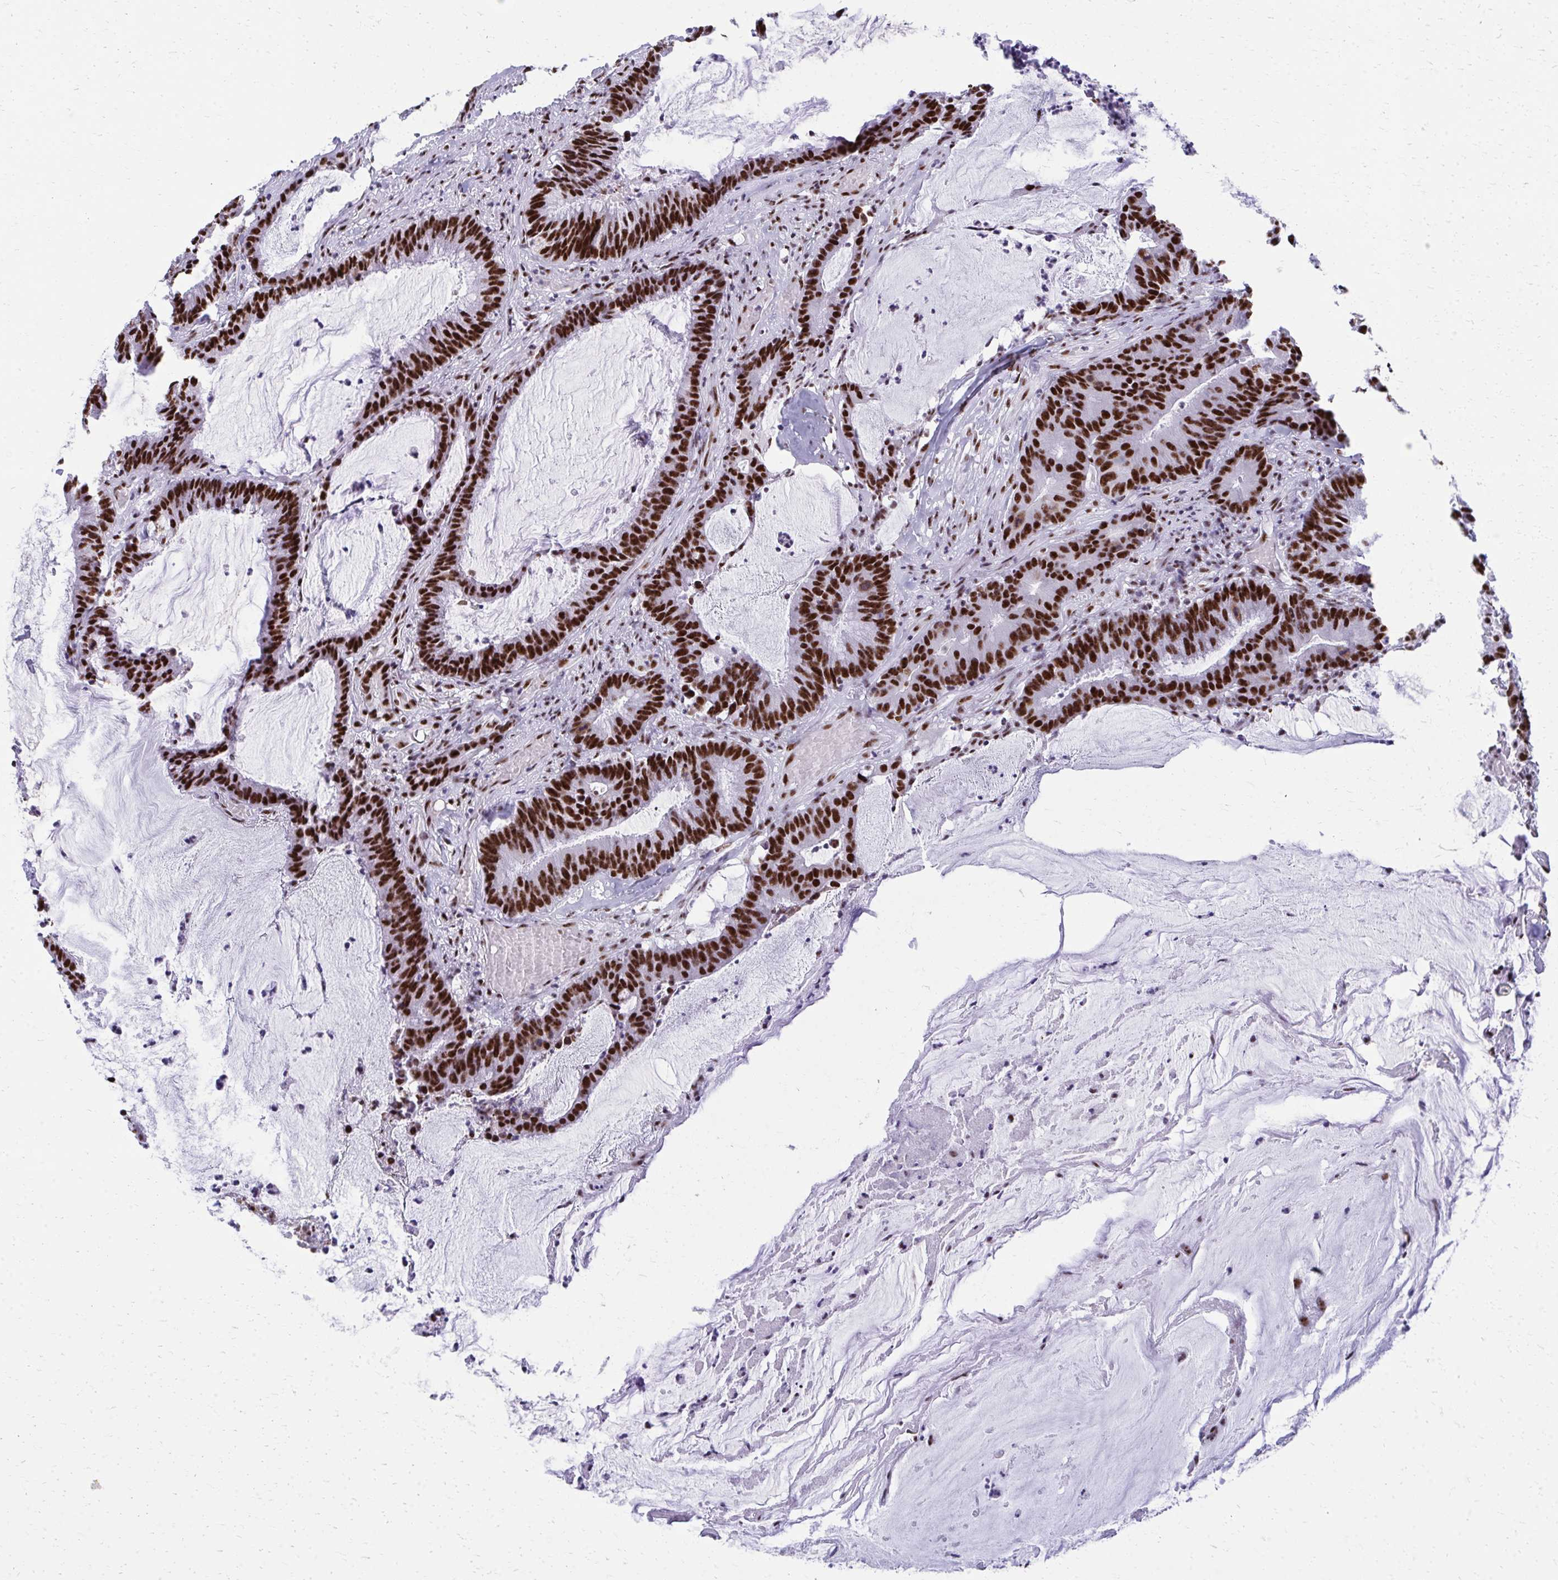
{"staining": {"intensity": "strong", "quantity": ">75%", "location": "nuclear"}, "tissue": "colorectal cancer", "cell_type": "Tumor cells", "image_type": "cancer", "snomed": [{"axis": "morphology", "description": "Adenocarcinoma, NOS"}, {"axis": "topography", "description": "Colon"}], "caption": "Immunohistochemical staining of adenocarcinoma (colorectal) exhibits high levels of strong nuclear protein positivity in approximately >75% of tumor cells. (Stains: DAB (3,3'-diaminobenzidine) in brown, nuclei in blue, Microscopy: brightfield microscopy at high magnification).", "gene": "PELP1", "patient": {"sex": "female", "age": 78}}